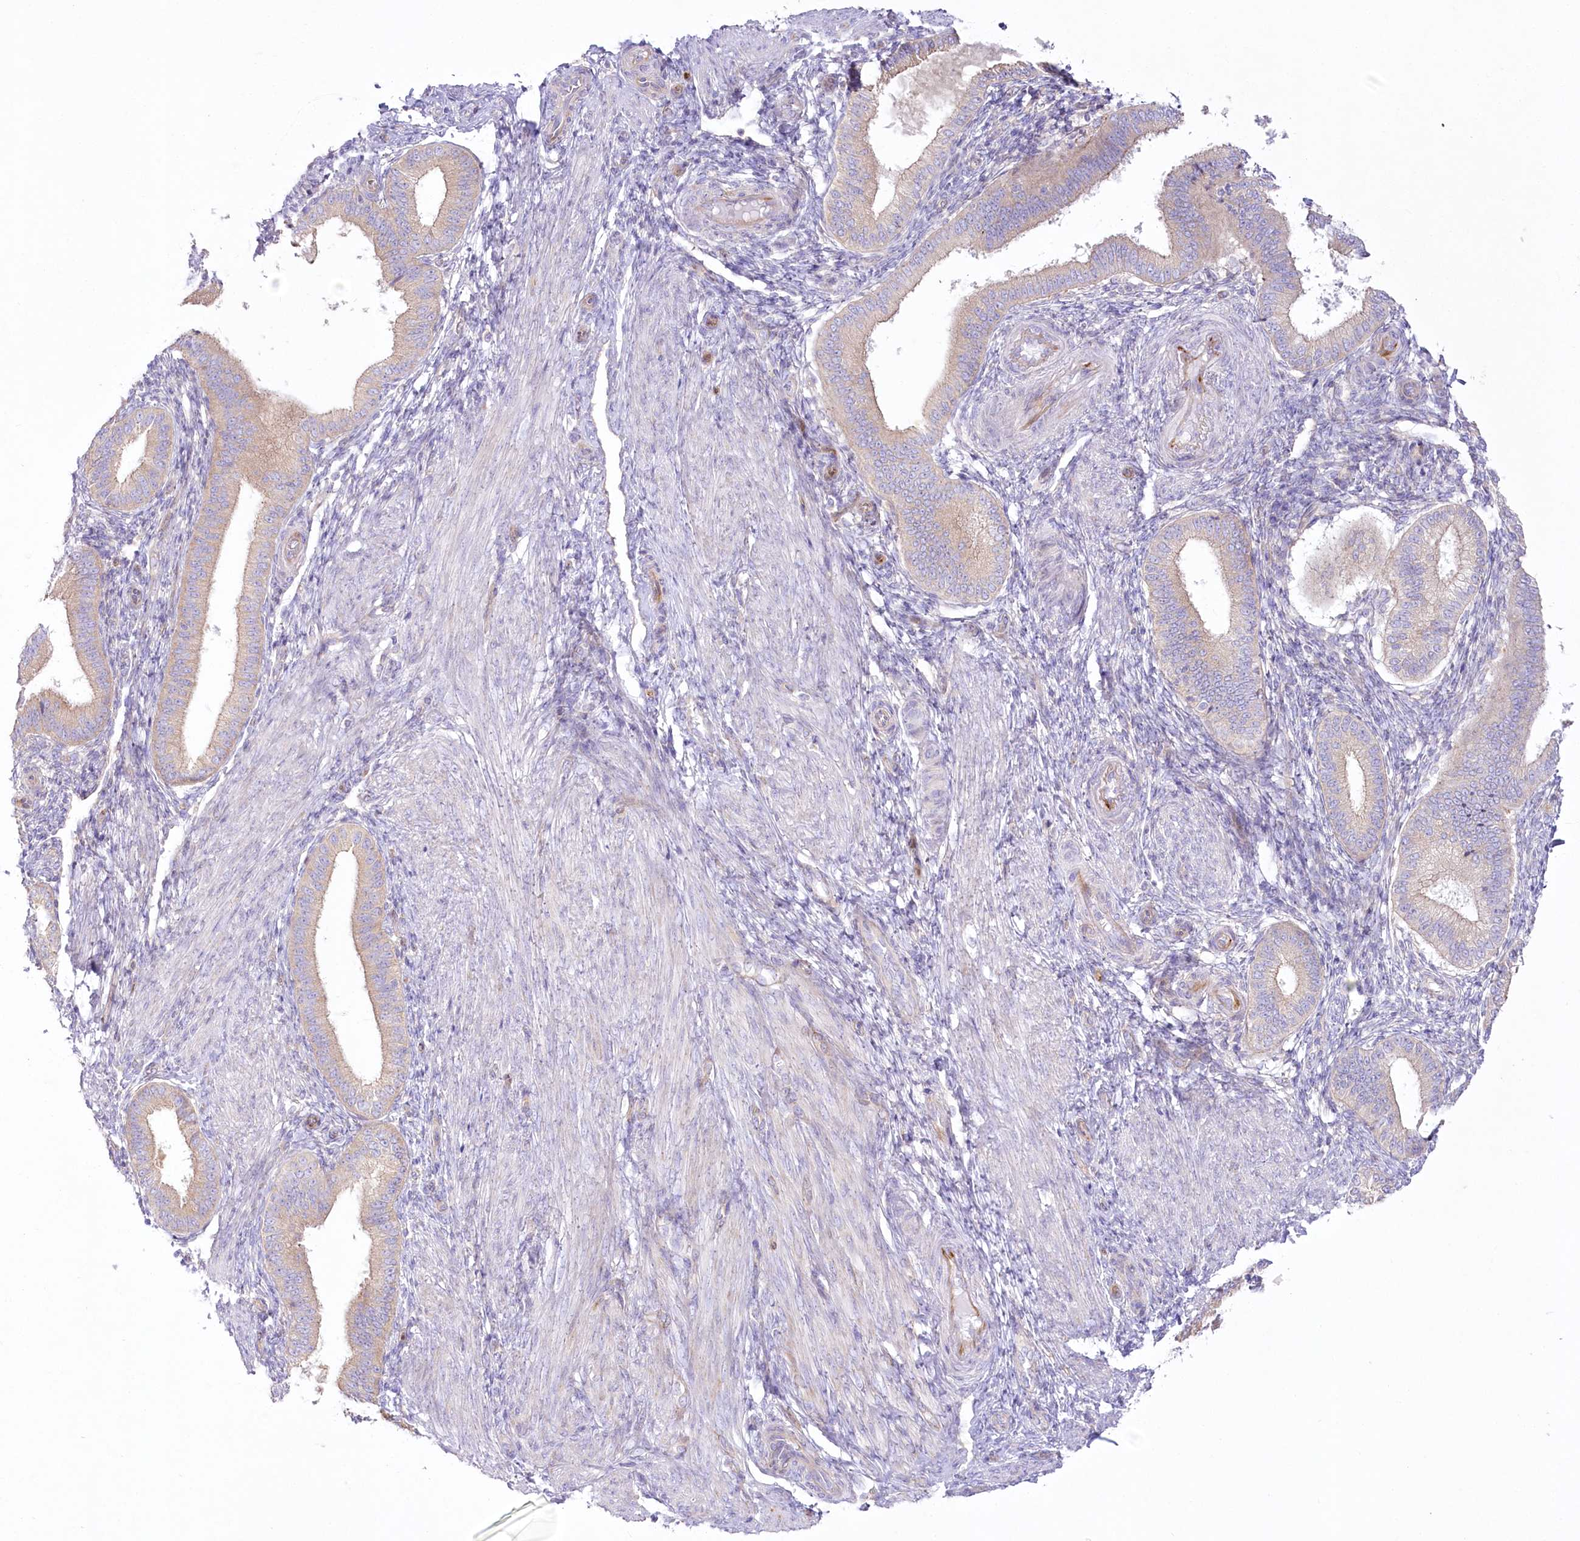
{"staining": {"intensity": "negative", "quantity": "none", "location": "none"}, "tissue": "endometrium", "cell_type": "Cells in endometrial stroma", "image_type": "normal", "snomed": [{"axis": "morphology", "description": "Normal tissue, NOS"}, {"axis": "topography", "description": "Endometrium"}], "caption": "Immunohistochemical staining of benign human endometrium exhibits no significant positivity in cells in endometrial stroma.", "gene": "ZNF843", "patient": {"sex": "female", "age": 39}}